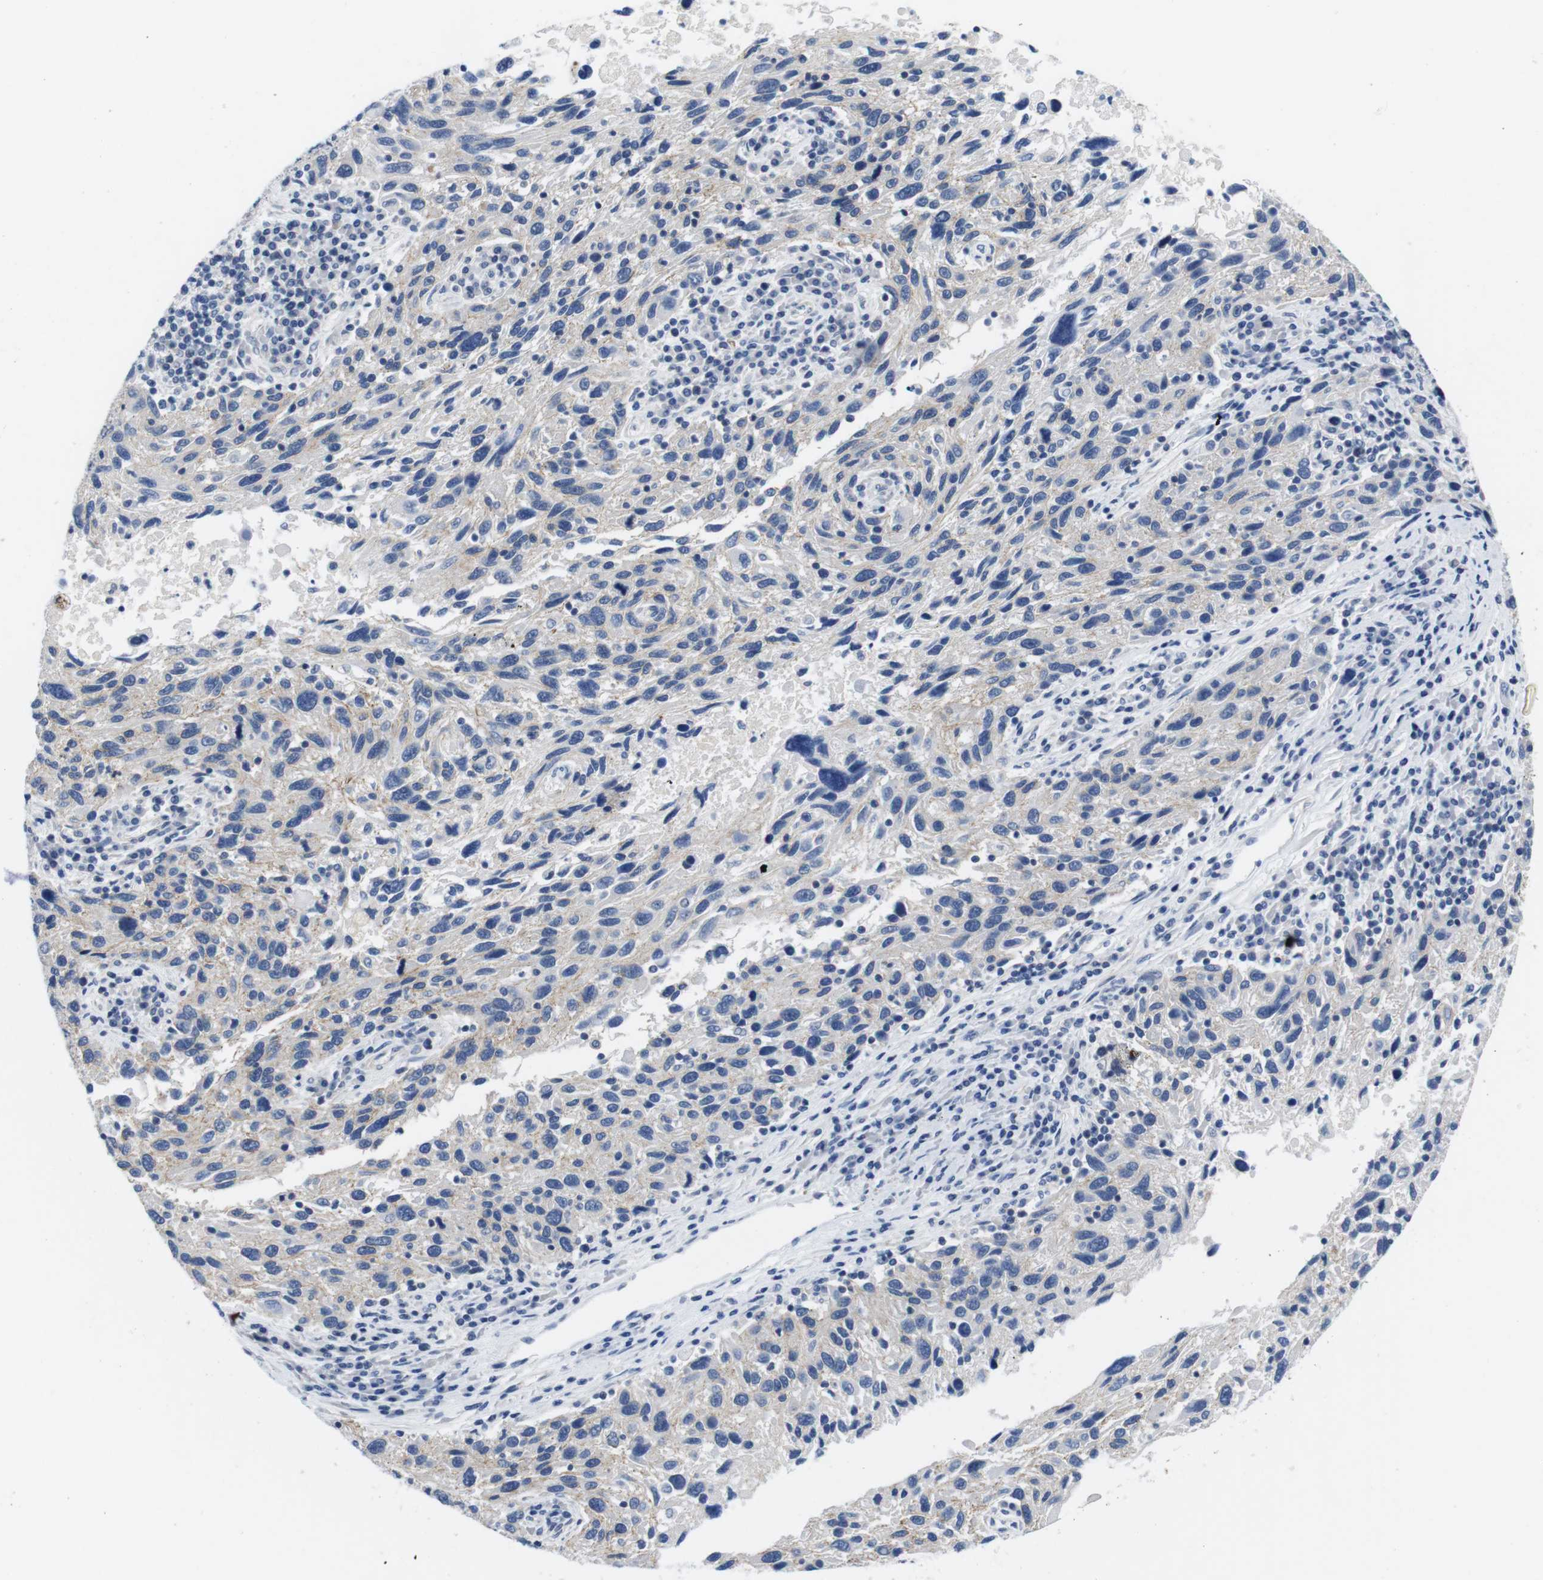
{"staining": {"intensity": "weak", "quantity": "<25%", "location": "cytoplasmic/membranous"}, "tissue": "melanoma", "cell_type": "Tumor cells", "image_type": "cancer", "snomed": [{"axis": "morphology", "description": "Malignant melanoma, NOS"}, {"axis": "topography", "description": "Skin"}], "caption": "Immunohistochemistry histopathology image of neoplastic tissue: malignant melanoma stained with DAB exhibits no significant protein expression in tumor cells.", "gene": "SCRIB", "patient": {"sex": "male", "age": 53}}